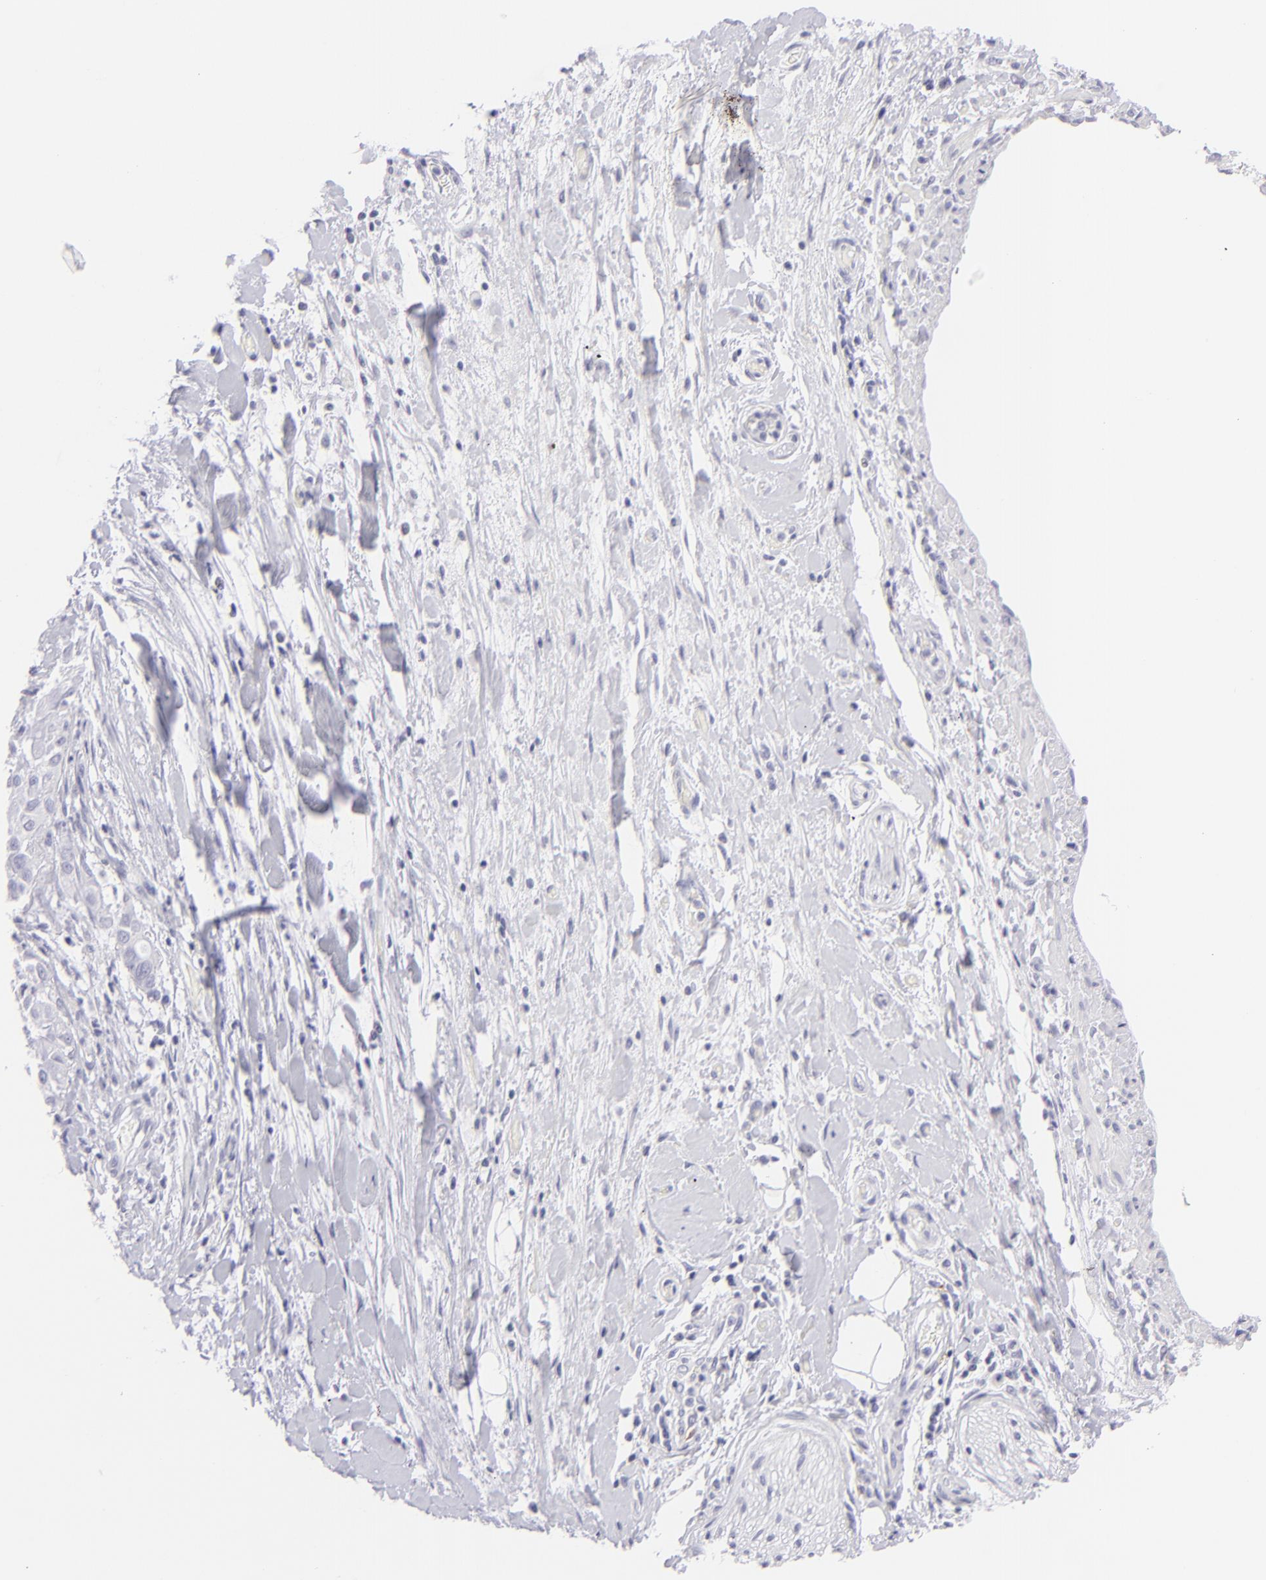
{"staining": {"intensity": "negative", "quantity": "none", "location": "none"}, "tissue": "pancreatic cancer", "cell_type": "Tumor cells", "image_type": "cancer", "snomed": [{"axis": "morphology", "description": "Adenocarcinoma, NOS"}, {"axis": "topography", "description": "Pancreas"}], "caption": "The immunohistochemistry (IHC) image has no significant staining in tumor cells of adenocarcinoma (pancreatic) tissue. Brightfield microscopy of IHC stained with DAB (3,3'-diaminobenzidine) (brown) and hematoxylin (blue), captured at high magnification.", "gene": "FCER2", "patient": {"sex": "female", "age": 52}}